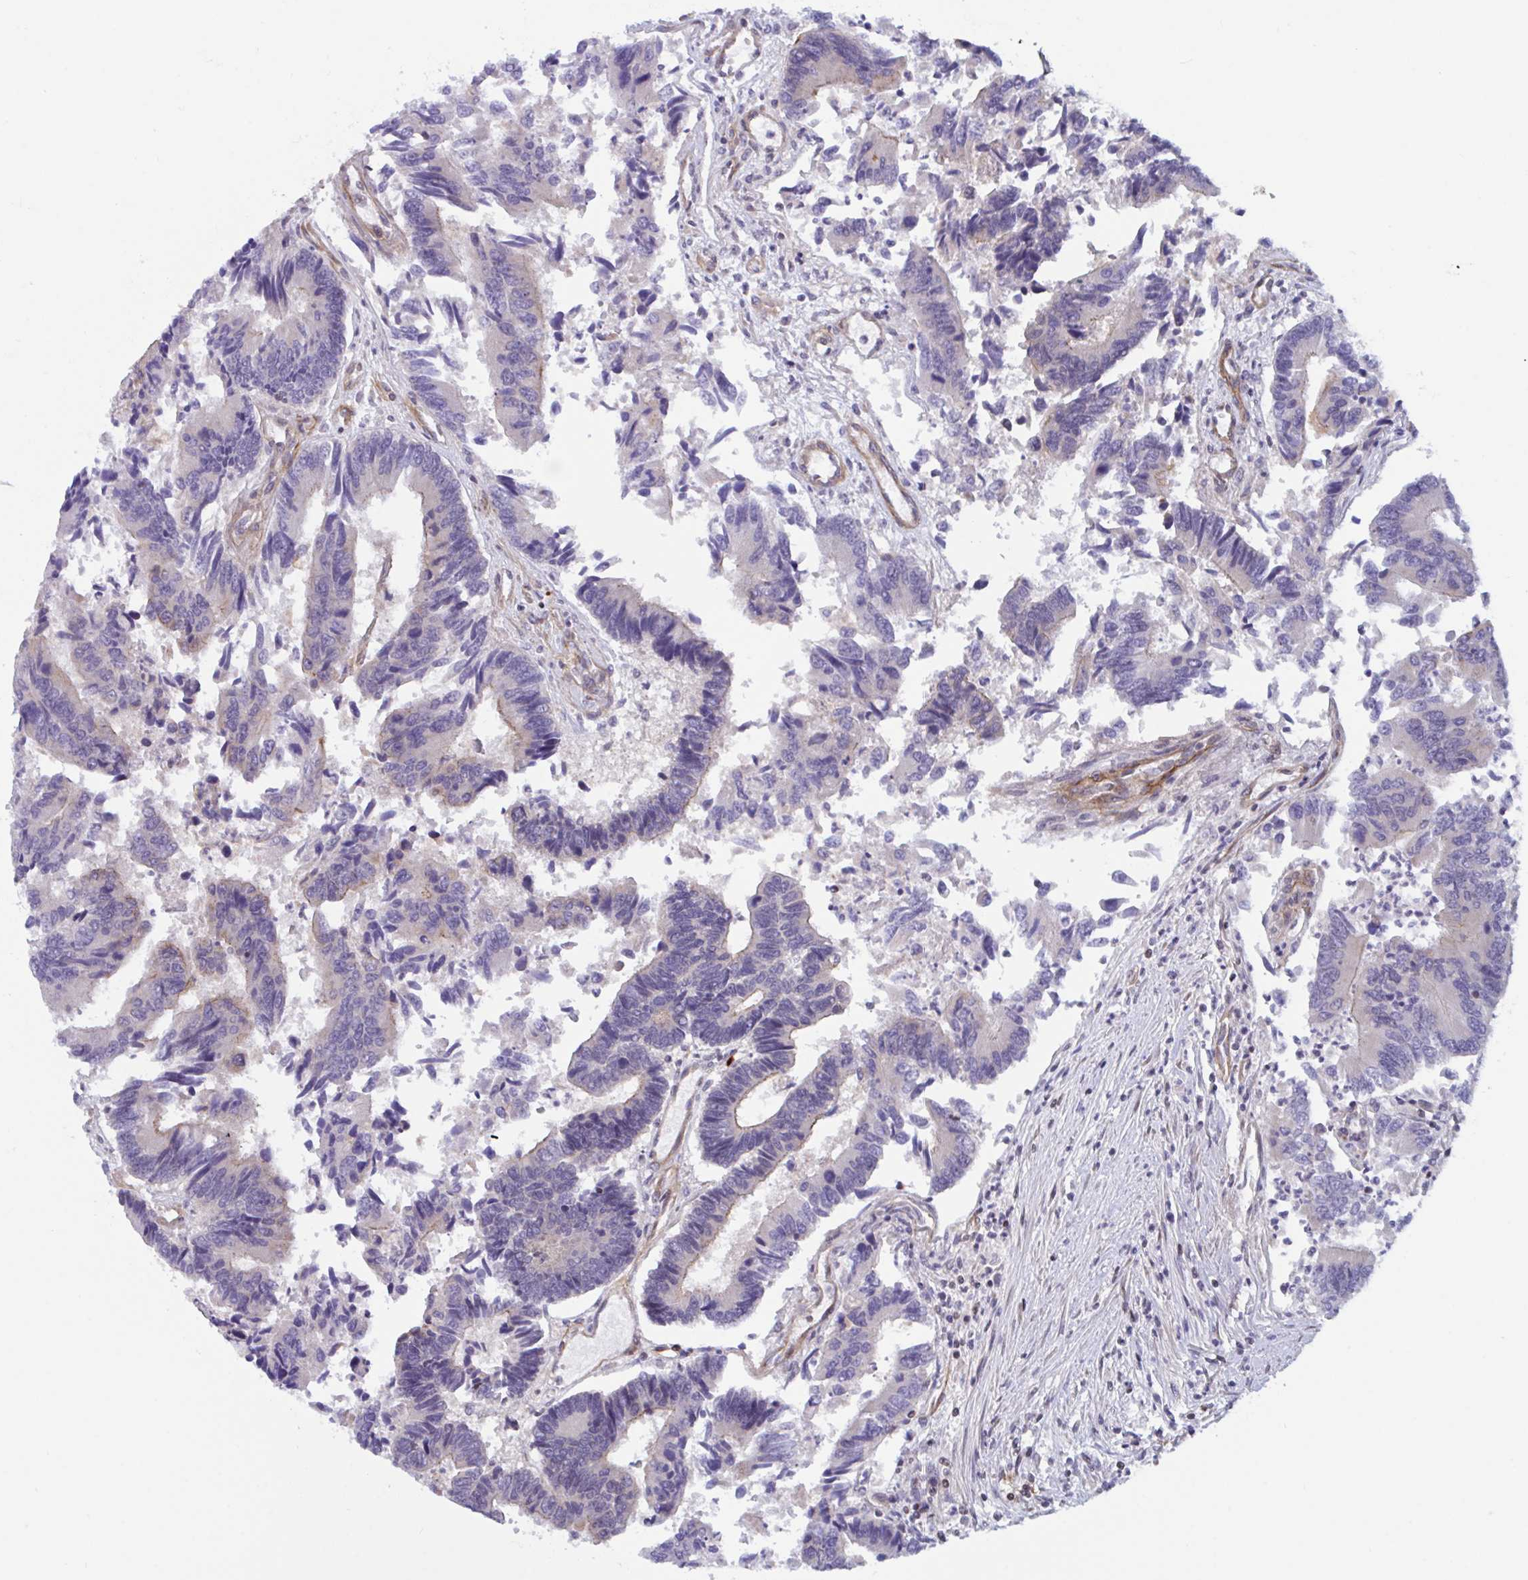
{"staining": {"intensity": "negative", "quantity": "none", "location": "none"}, "tissue": "colorectal cancer", "cell_type": "Tumor cells", "image_type": "cancer", "snomed": [{"axis": "morphology", "description": "Adenocarcinoma, NOS"}, {"axis": "topography", "description": "Colon"}], "caption": "Tumor cells show no significant positivity in colorectal cancer (adenocarcinoma).", "gene": "SNX11", "patient": {"sex": "female", "age": 67}}